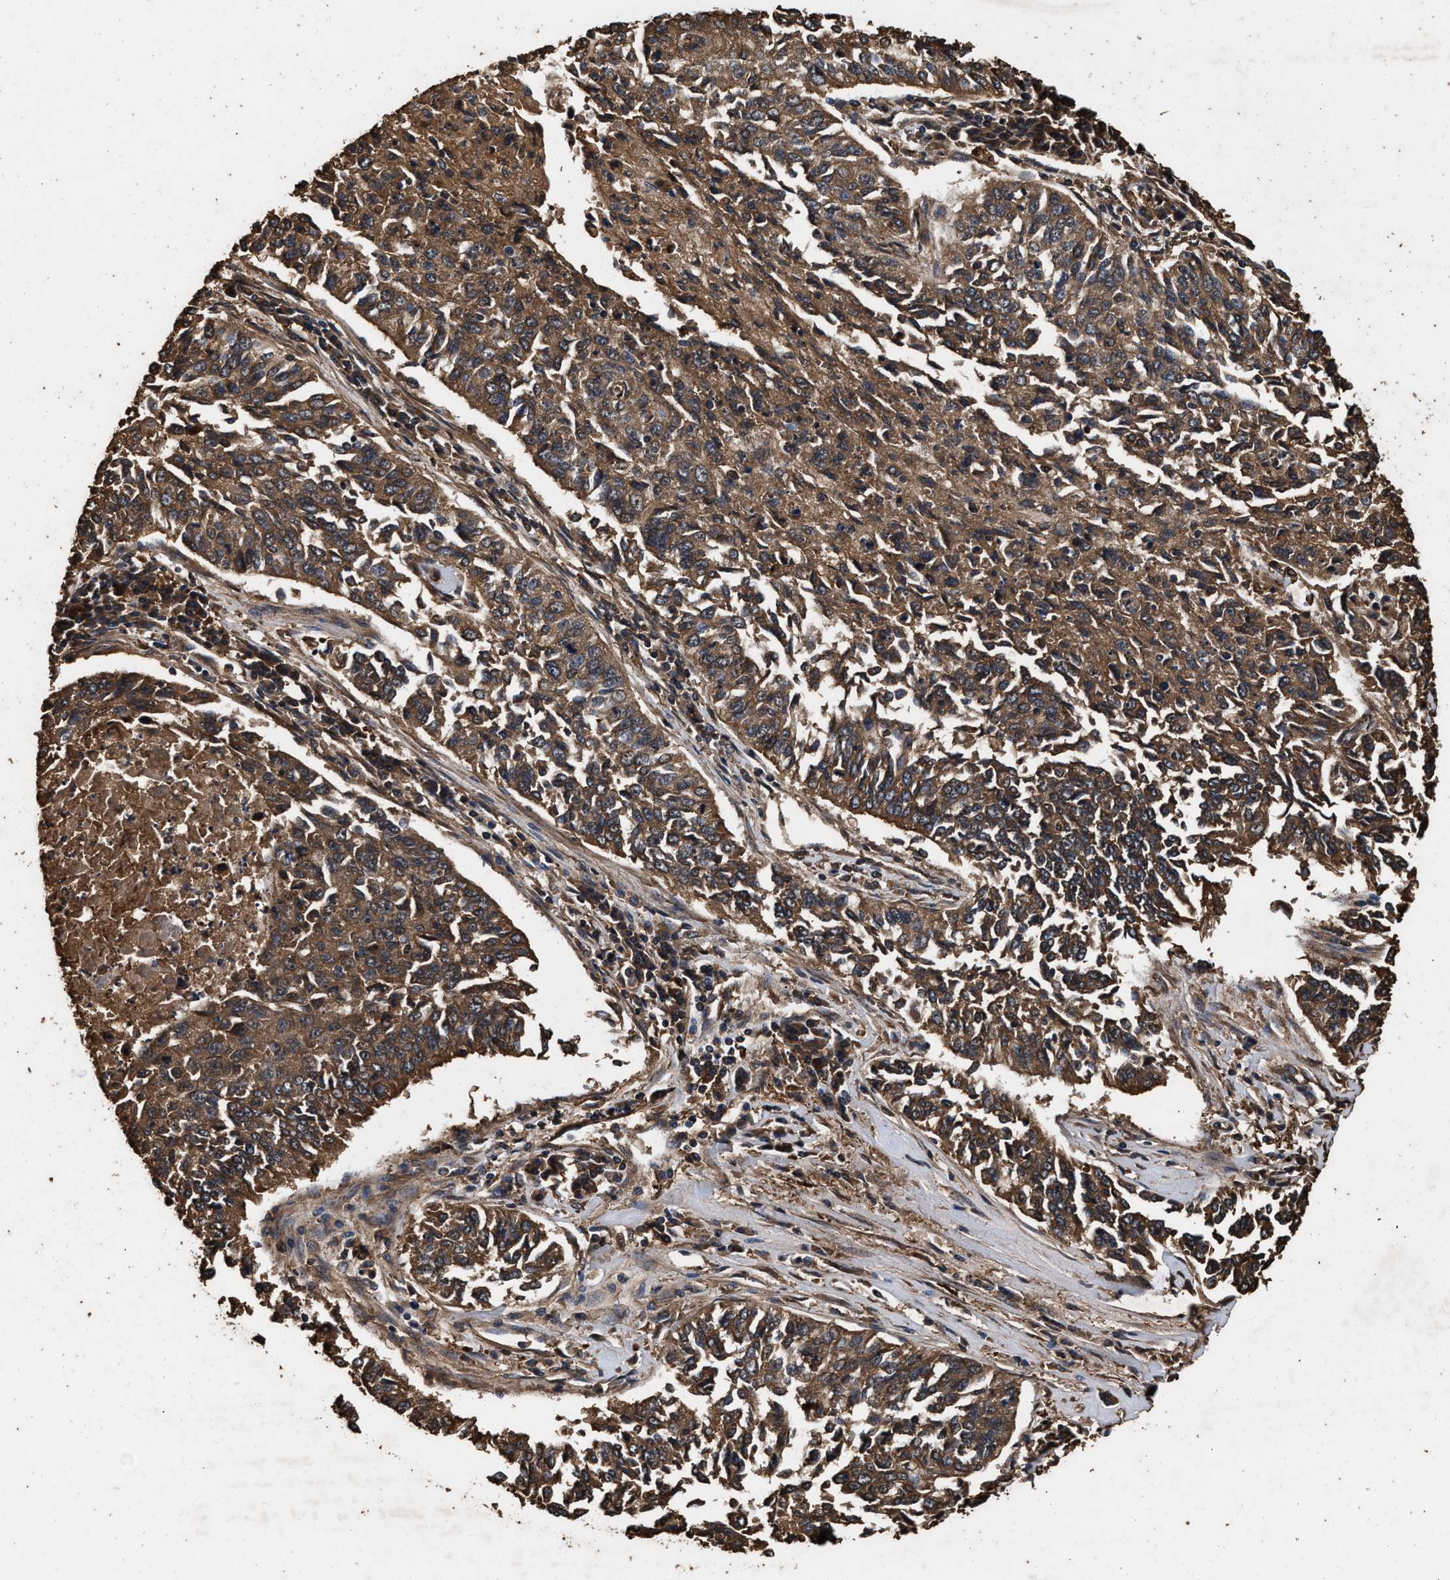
{"staining": {"intensity": "moderate", "quantity": ">75%", "location": "cytoplasmic/membranous"}, "tissue": "lung cancer", "cell_type": "Tumor cells", "image_type": "cancer", "snomed": [{"axis": "morphology", "description": "Normal tissue, NOS"}, {"axis": "morphology", "description": "Squamous cell carcinoma, NOS"}, {"axis": "topography", "description": "Cartilage tissue"}, {"axis": "topography", "description": "Bronchus"}, {"axis": "topography", "description": "Lung"}], "caption": "Tumor cells demonstrate medium levels of moderate cytoplasmic/membranous staining in approximately >75% of cells in human squamous cell carcinoma (lung). (IHC, brightfield microscopy, high magnification).", "gene": "KYAT1", "patient": {"sex": "female", "age": 49}}